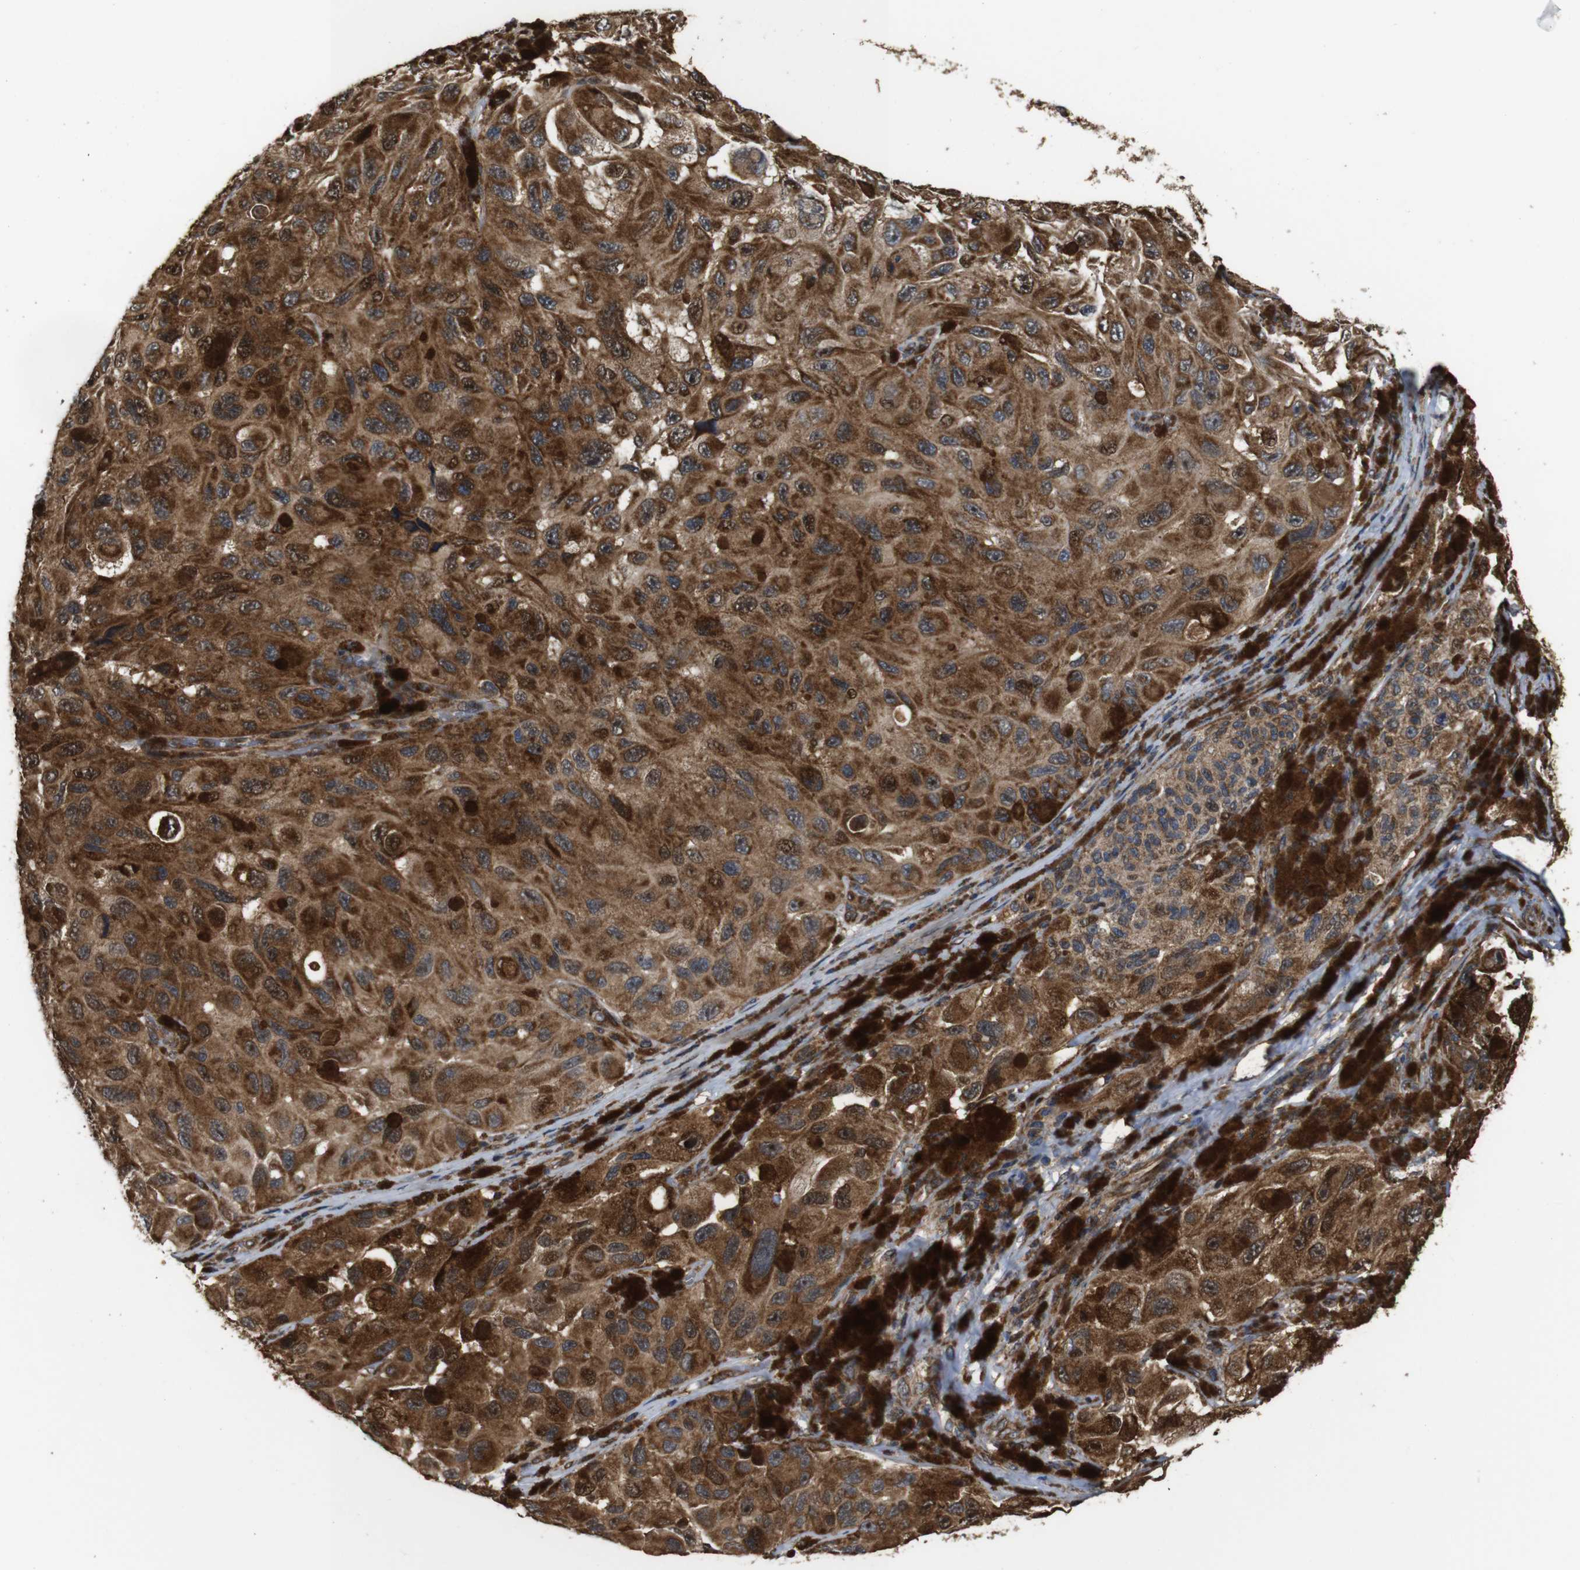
{"staining": {"intensity": "strong", "quantity": ">75%", "location": "cytoplasmic/membranous"}, "tissue": "melanoma", "cell_type": "Tumor cells", "image_type": "cancer", "snomed": [{"axis": "morphology", "description": "Malignant melanoma, NOS"}, {"axis": "topography", "description": "Skin"}], "caption": "Immunohistochemical staining of melanoma shows strong cytoplasmic/membranous protein expression in about >75% of tumor cells. (DAB (3,3'-diaminobenzidine) = brown stain, brightfield microscopy at high magnification).", "gene": "SNN", "patient": {"sex": "female", "age": 73}}